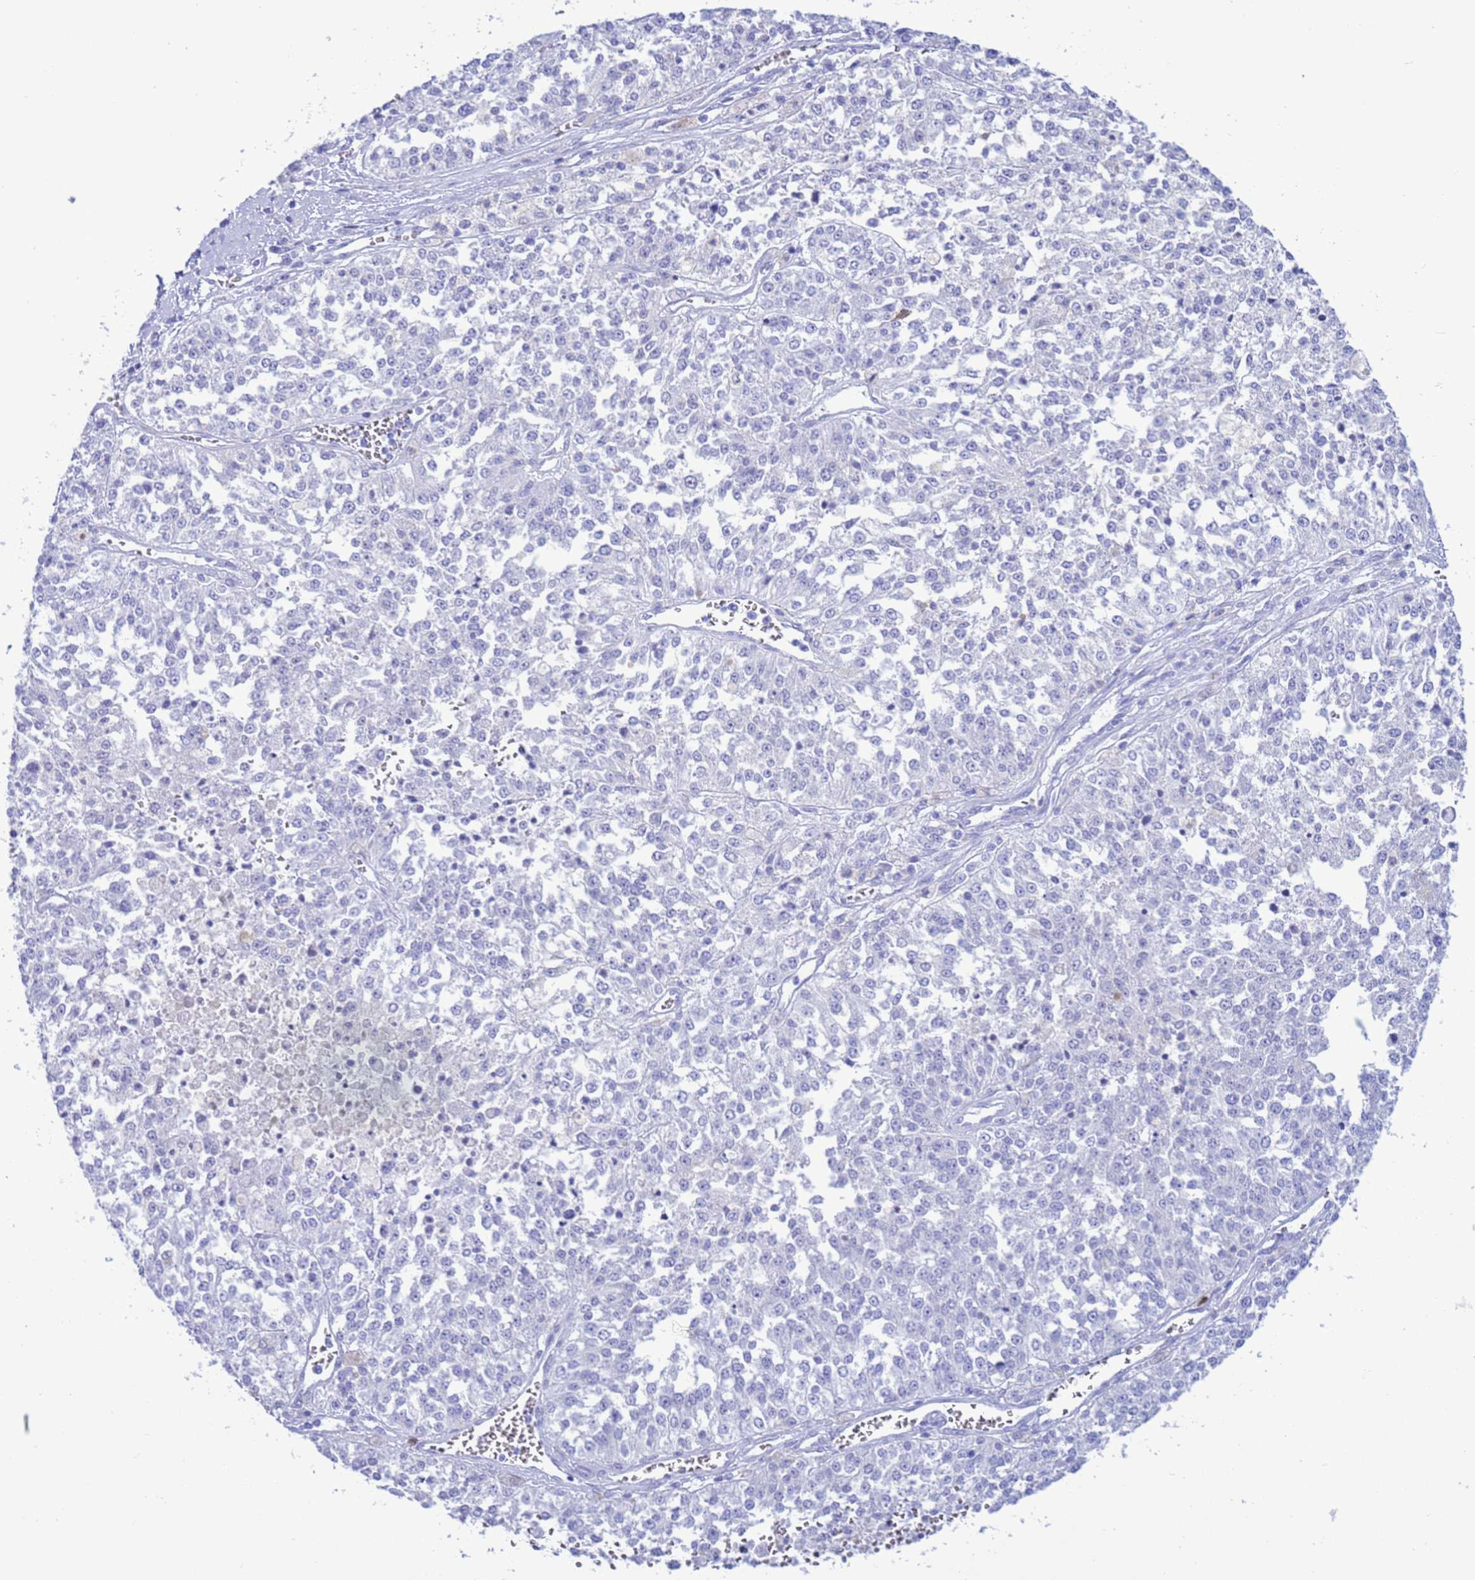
{"staining": {"intensity": "negative", "quantity": "none", "location": "none"}, "tissue": "melanoma", "cell_type": "Tumor cells", "image_type": "cancer", "snomed": [{"axis": "morphology", "description": "Malignant melanoma, NOS"}, {"axis": "topography", "description": "Skin"}], "caption": "There is no significant expression in tumor cells of melanoma.", "gene": "GSTM1", "patient": {"sex": "female", "age": 64}}